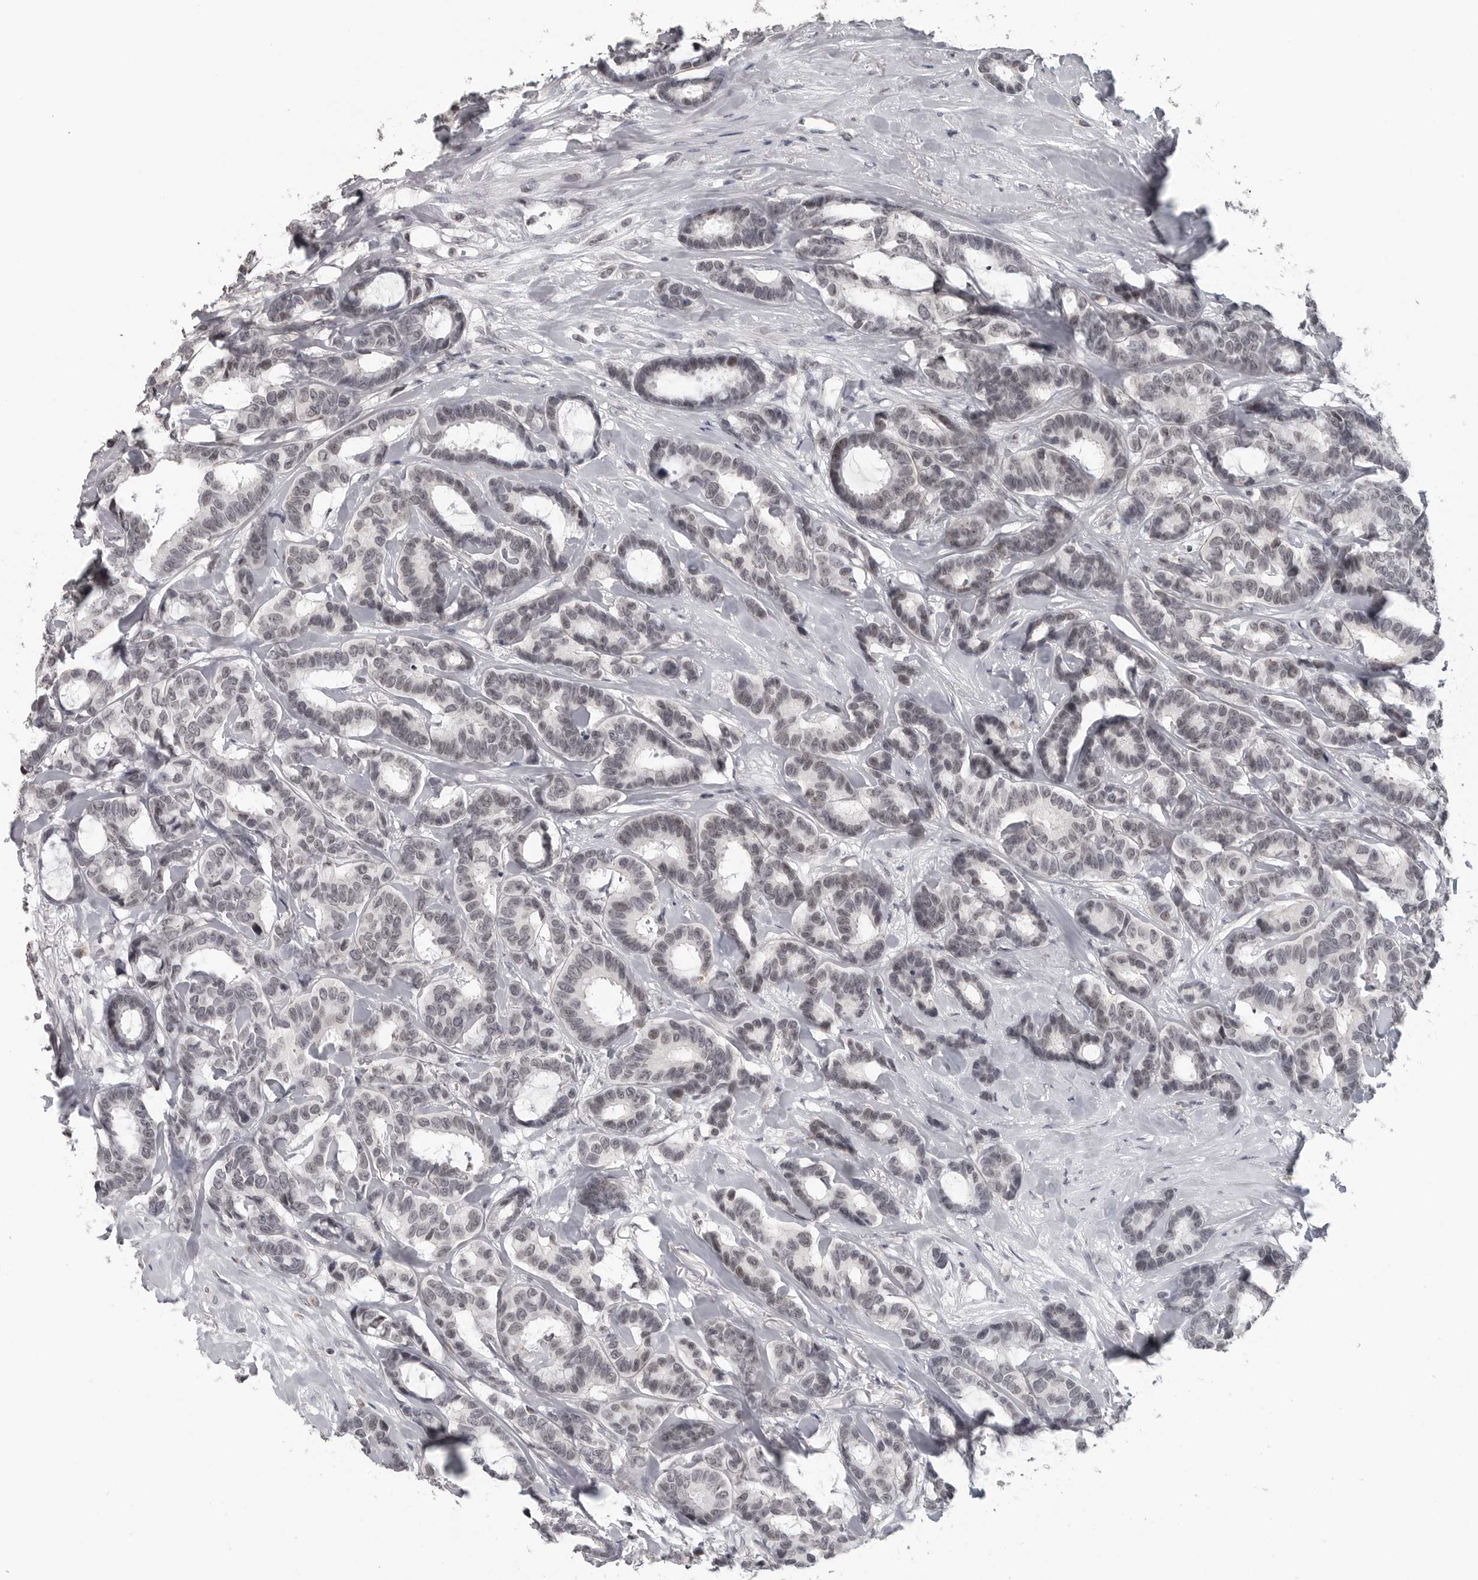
{"staining": {"intensity": "negative", "quantity": "none", "location": "none"}, "tissue": "breast cancer", "cell_type": "Tumor cells", "image_type": "cancer", "snomed": [{"axis": "morphology", "description": "Duct carcinoma"}, {"axis": "topography", "description": "Breast"}], "caption": "High power microscopy micrograph of an IHC micrograph of breast cancer, revealing no significant expression in tumor cells. The staining was performed using DAB (3,3'-diaminobenzidine) to visualize the protein expression in brown, while the nuclei were stained in blue with hematoxylin (Magnification: 20x).", "gene": "DDX54", "patient": {"sex": "female", "age": 87}}